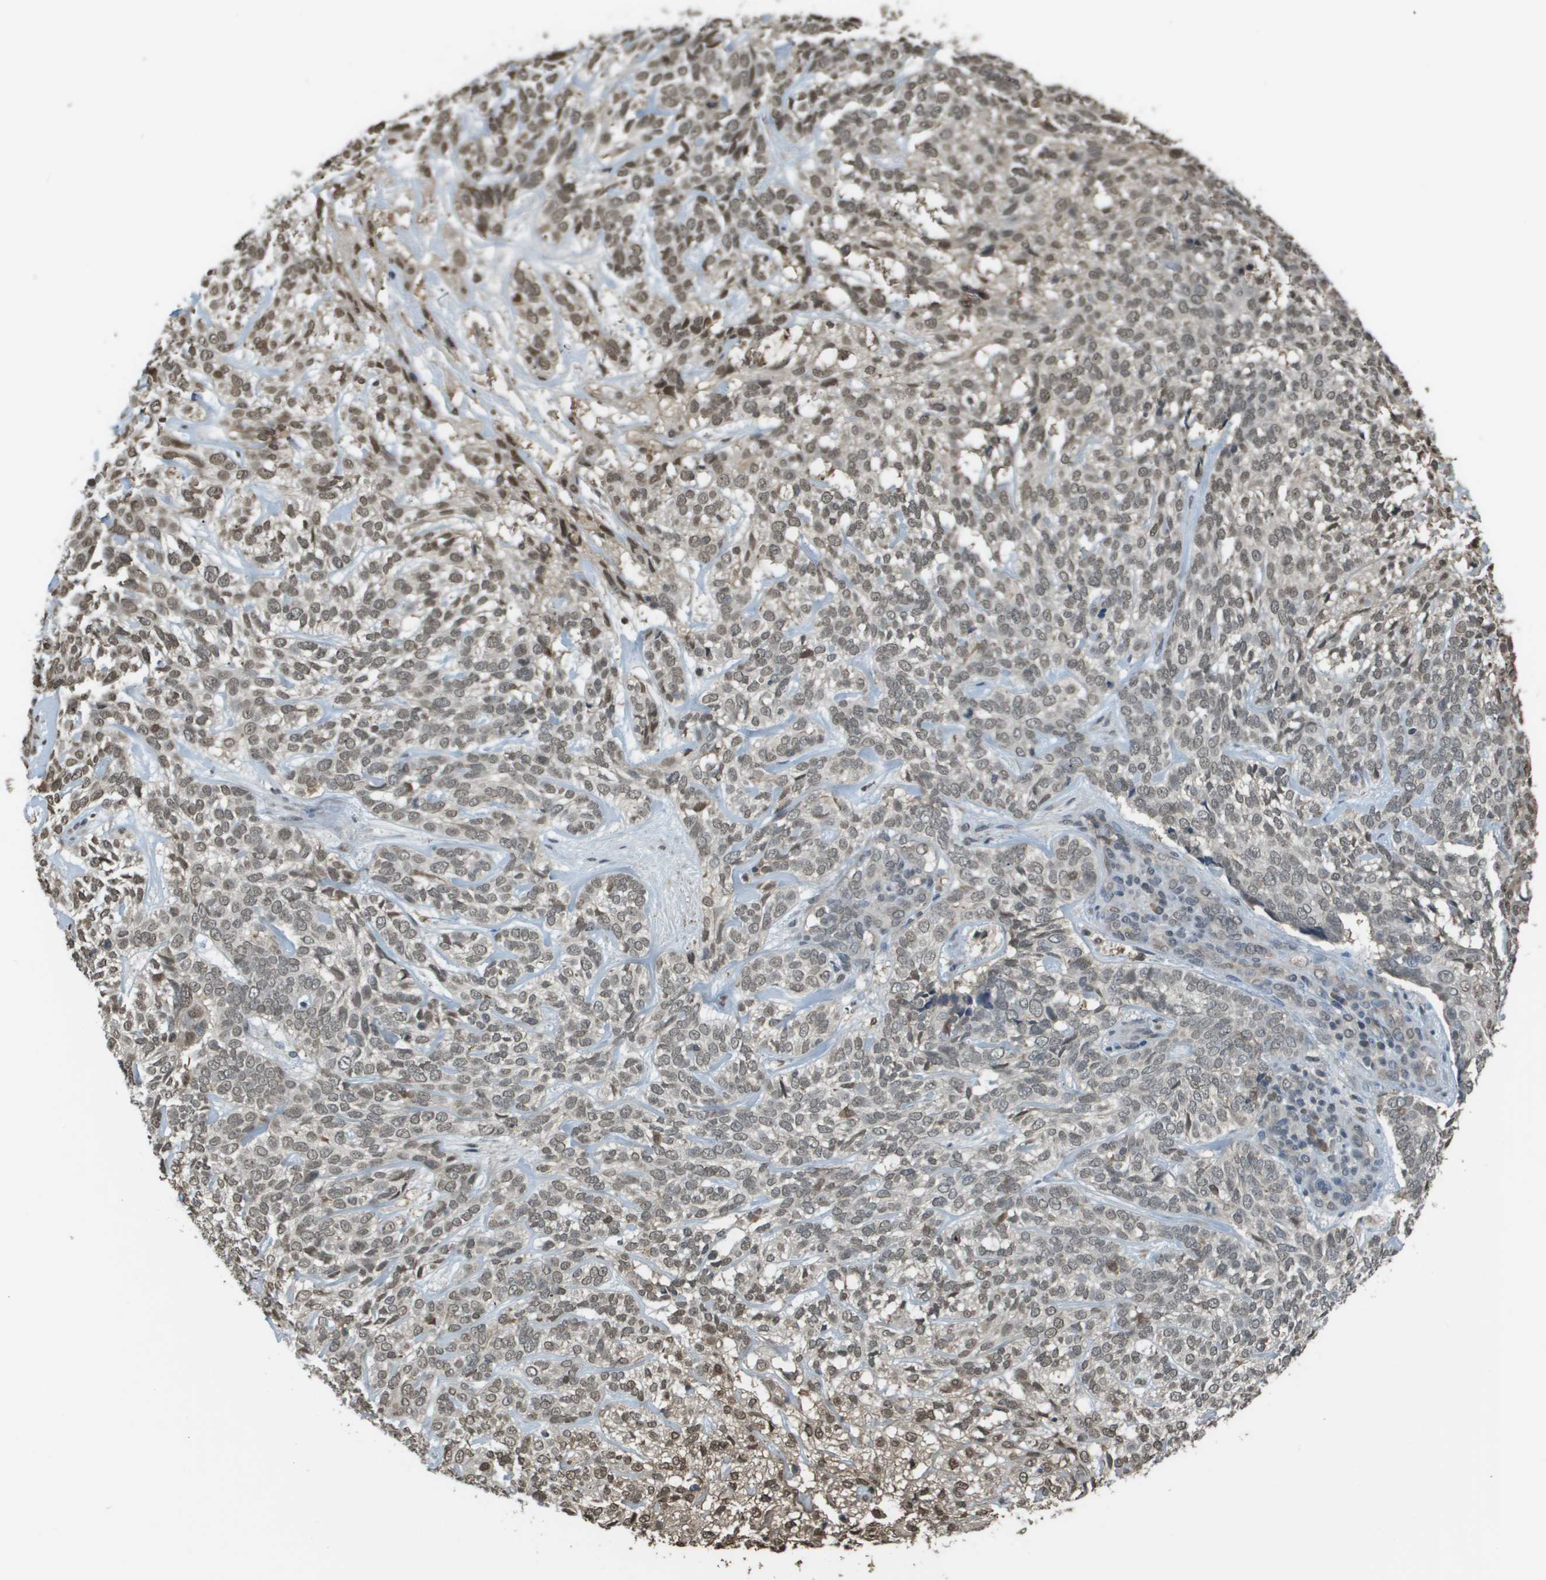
{"staining": {"intensity": "moderate", "quantity": "<25%", "location": "nuclear"}, "tissue": "skin cancer", "cell_type": "Tumor cells", "image_type": "cancer", "snomed": [{"axis": "morphology", "description": "Basal cell carcinoma"}, {"axis": "topography", "description": "Skin"}], "caption": "IHC staining of skin basal cell carcinoma, which reveals low levels of moderate nuclear expression in about <25% of tumor cells indicating moderate nuclear protein staining. The staining was performed using DAB (3,3'-diaminobenzidine) (brown) for protein detection and nuclei were counterstained in hematoxylin (blue).", "gene": "NDRG2", "patient": {"sex": "male", "age": 72}}